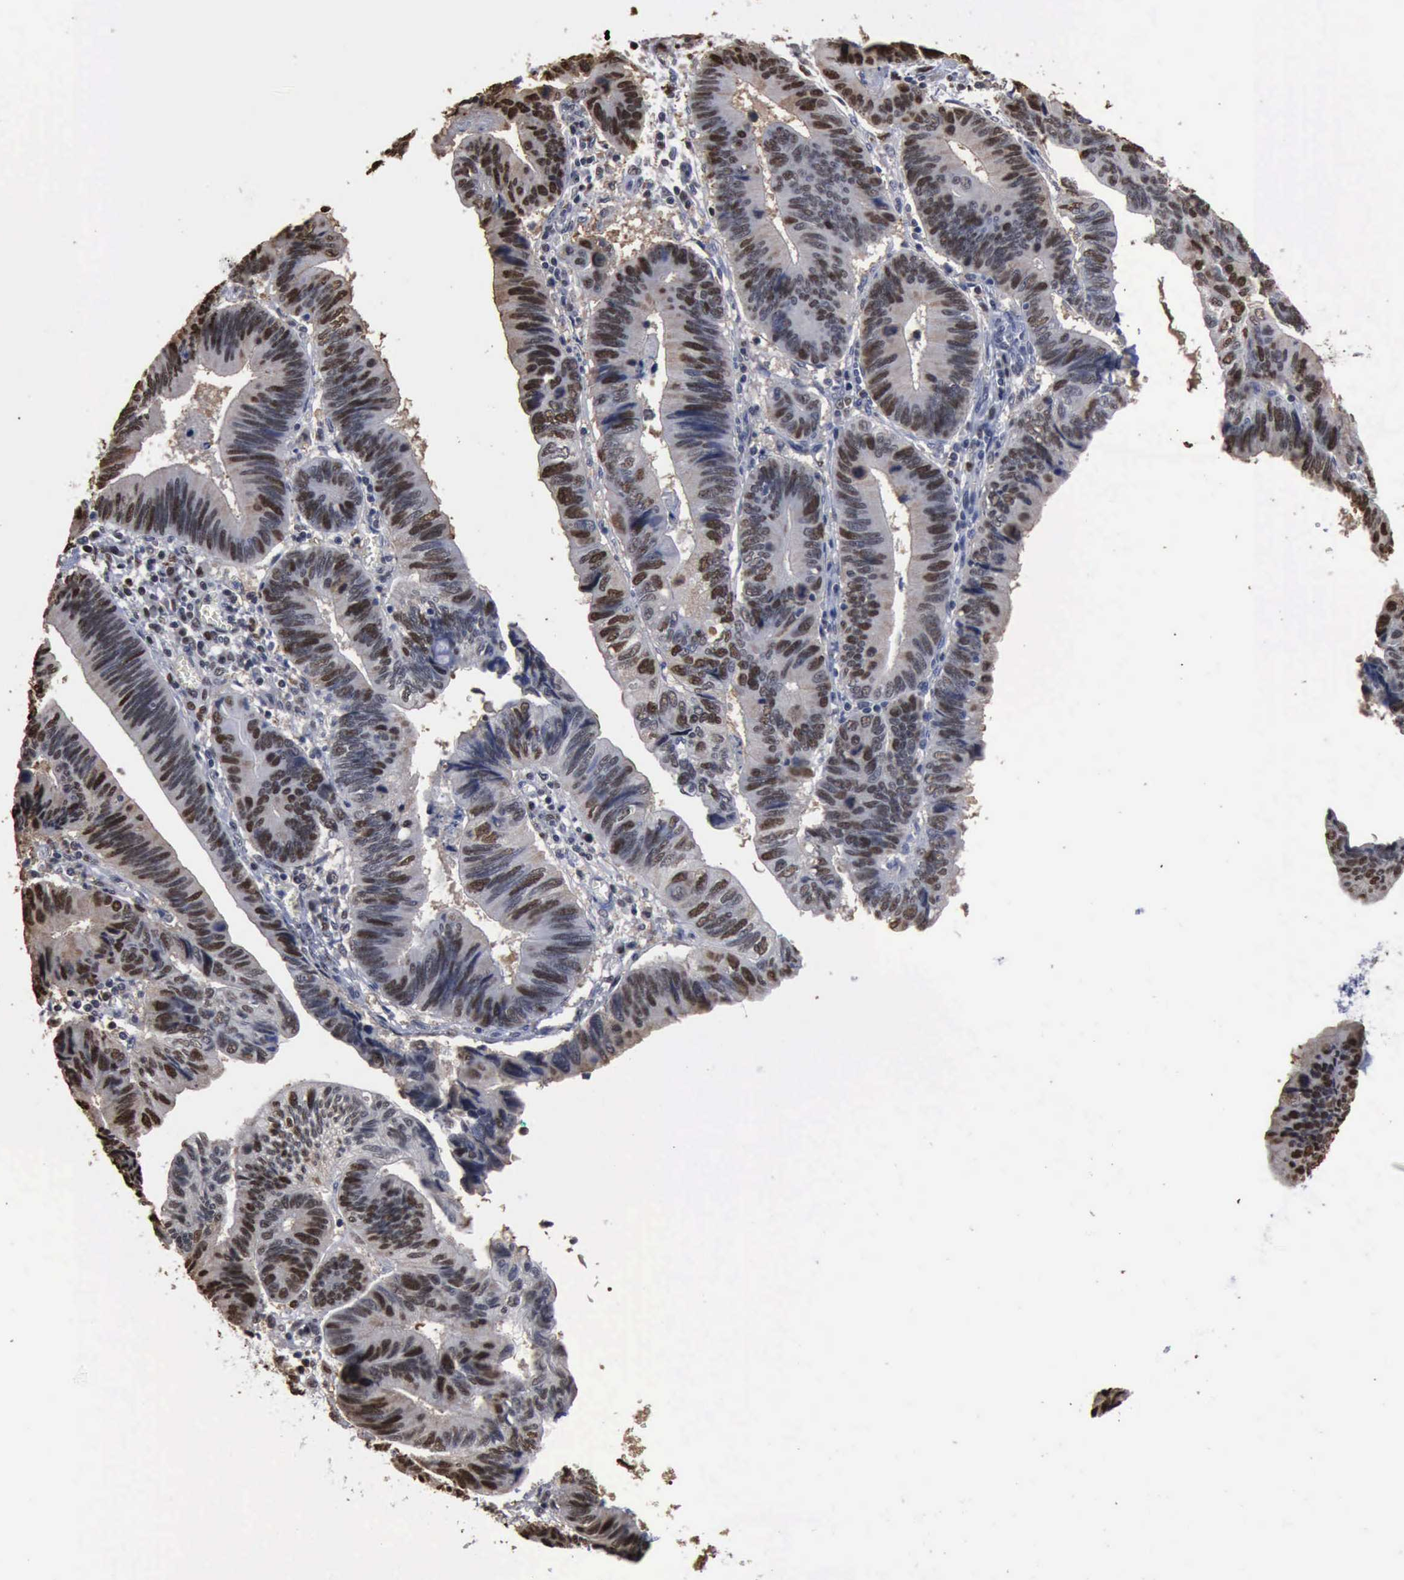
{"staining": {"intensity": "moderate", "quantity": "25%-75%", "location": "nuclear"}, "tissue": "pancreatic cancer", "cell_type": "Tumor cells", "image_type": "cancer", "snomed": [{"axis": "morphology", "description": "Adenocarcinoma, NOS"}, {"axis": "topography", "description": "Pancreas"}], "caption": "Human adenocarcinoma (pancreatic) stained for a protein (brown) demonstrates moderate nuclear positive staining in approximately 25%-75% of tumor cells.", "gene": "PCNA", "patient": {"sex": "female", "age": 70}}